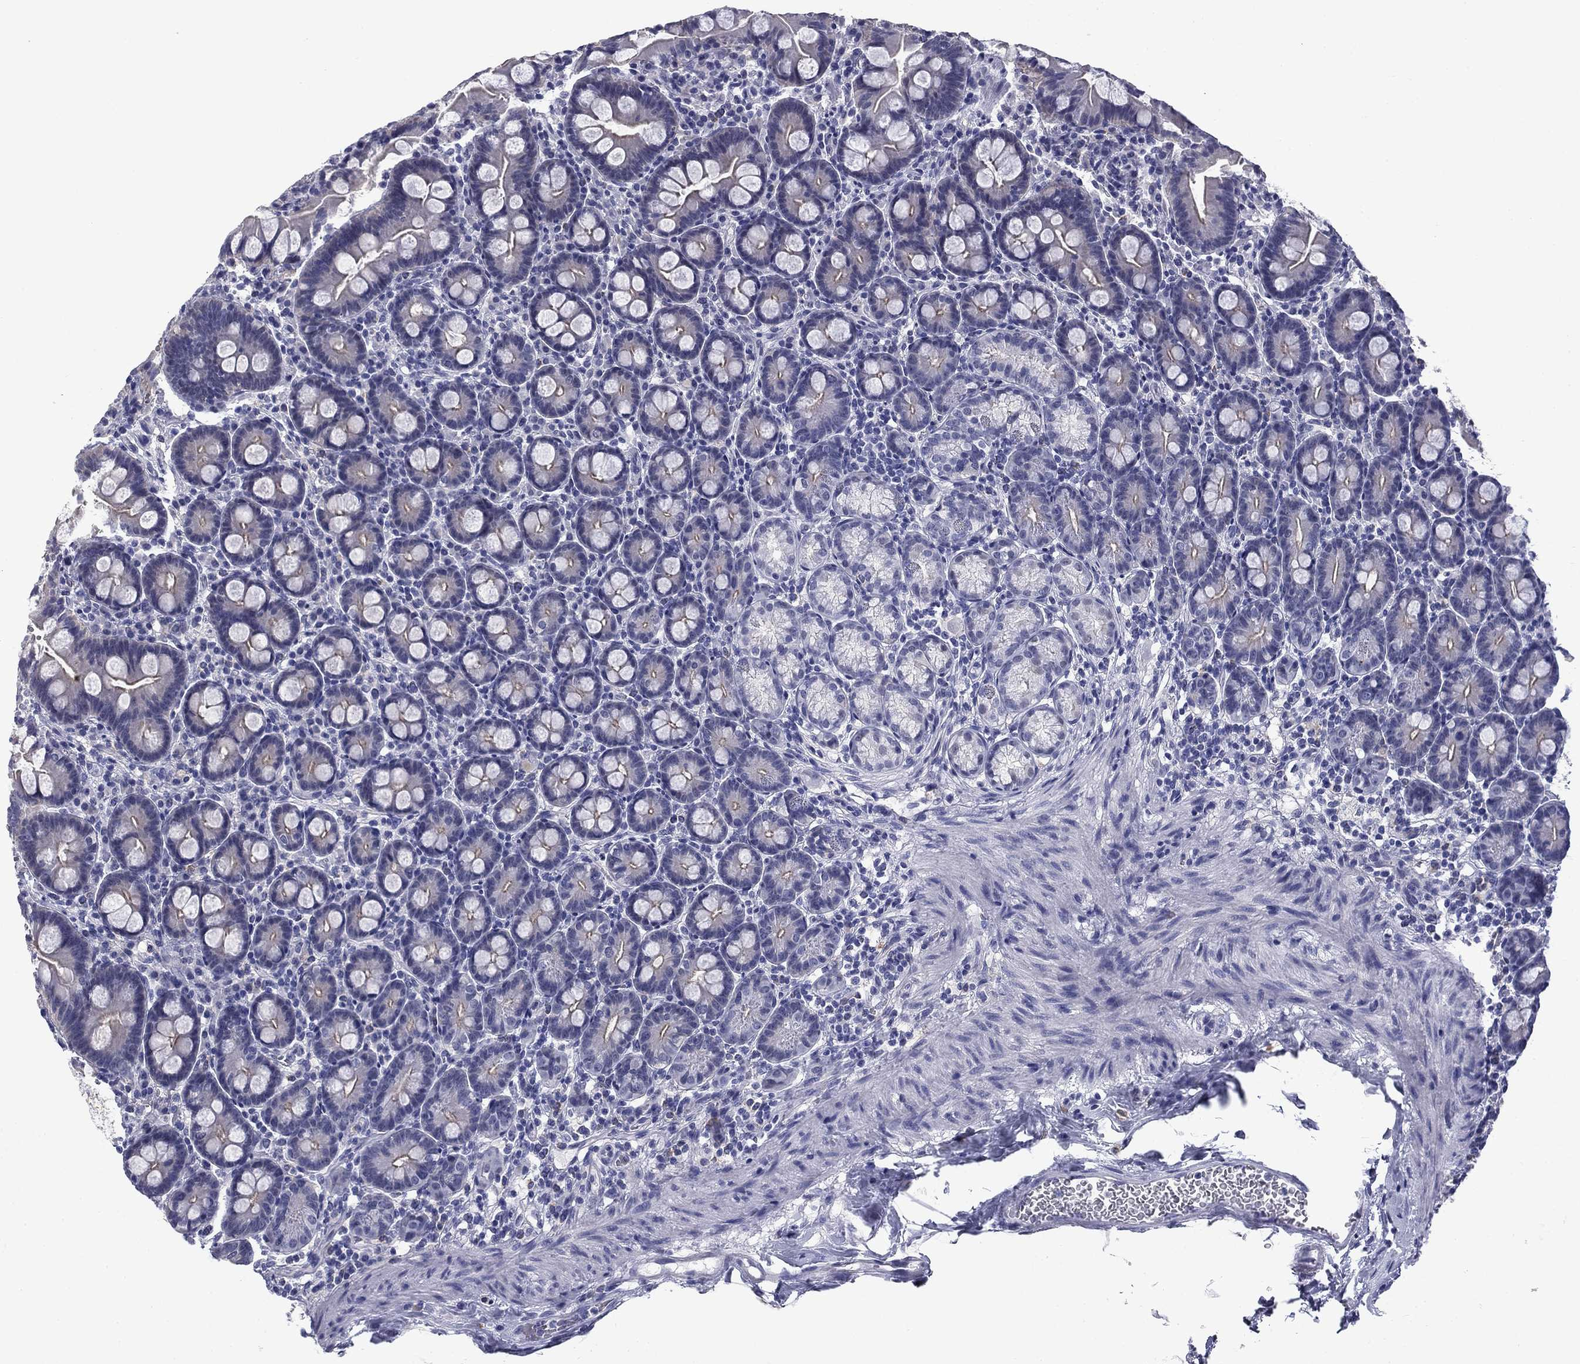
{"staining": {"intensity": "moderate", "quantity": "<25%", "location": "cytoplasmic/membranous"}, "tissue": "small intestine", "cell_type": "Glandular cells", "image_type": "normal", "snomed": [{"axis": "morphology", "description": "Normal tissue, NOS"}, {"axis": "topography", "description": "Small intestine"}], "caption": "Moderate cytoplasmic/membranous protein positivity is seen in approximately <25% of glandular cells in small intestine. Ihc stains the protein of interest in brown and the nuclei are stained blue.", "gene": "BCL2L14", "patient": {"sex": "female", "age": 44}}